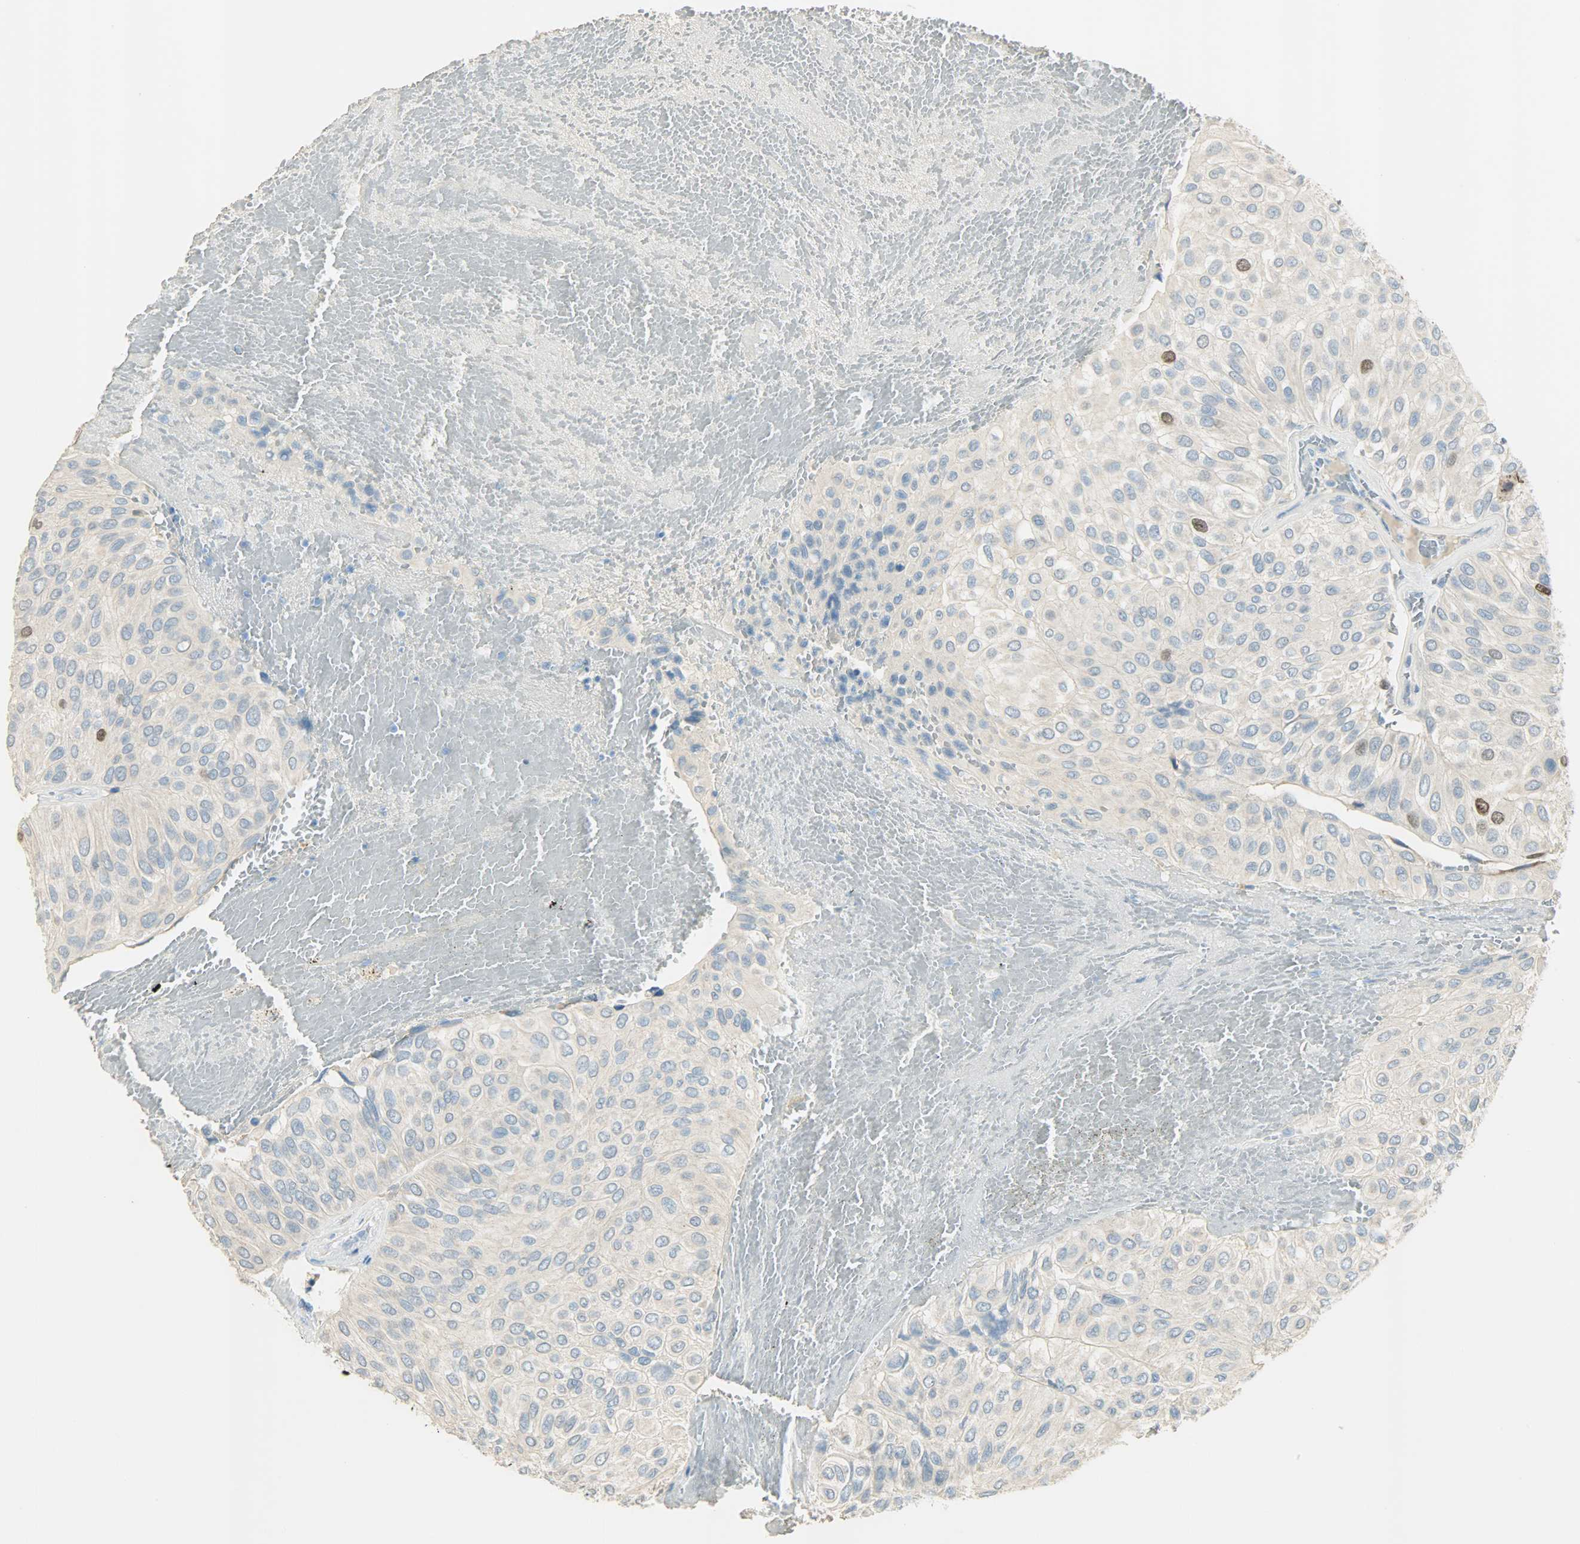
{"staining": {"intensity": "strong", "quantity": "<25%", "location": "cytoplasmic/membranous,nuclear"}, "tissue": "urothelial cancer", "cell_type": "Tumor cells", "image_type": "cancer", "snomed": [{"axis": "morphology", "description": "Urothelial carcinoma, High grade"}, {"axis": "topography", "description": "Urinary bladder"}], "caption": "This is a photomicrograph of immunohistochemistry (IHC) staining of urothelial cancer, which shows strong staining in the cytoplasmic/membranous and nuclear of tumor cells.", "gene": "TPX2", "patient": {"sex": "male", "age": 66}}